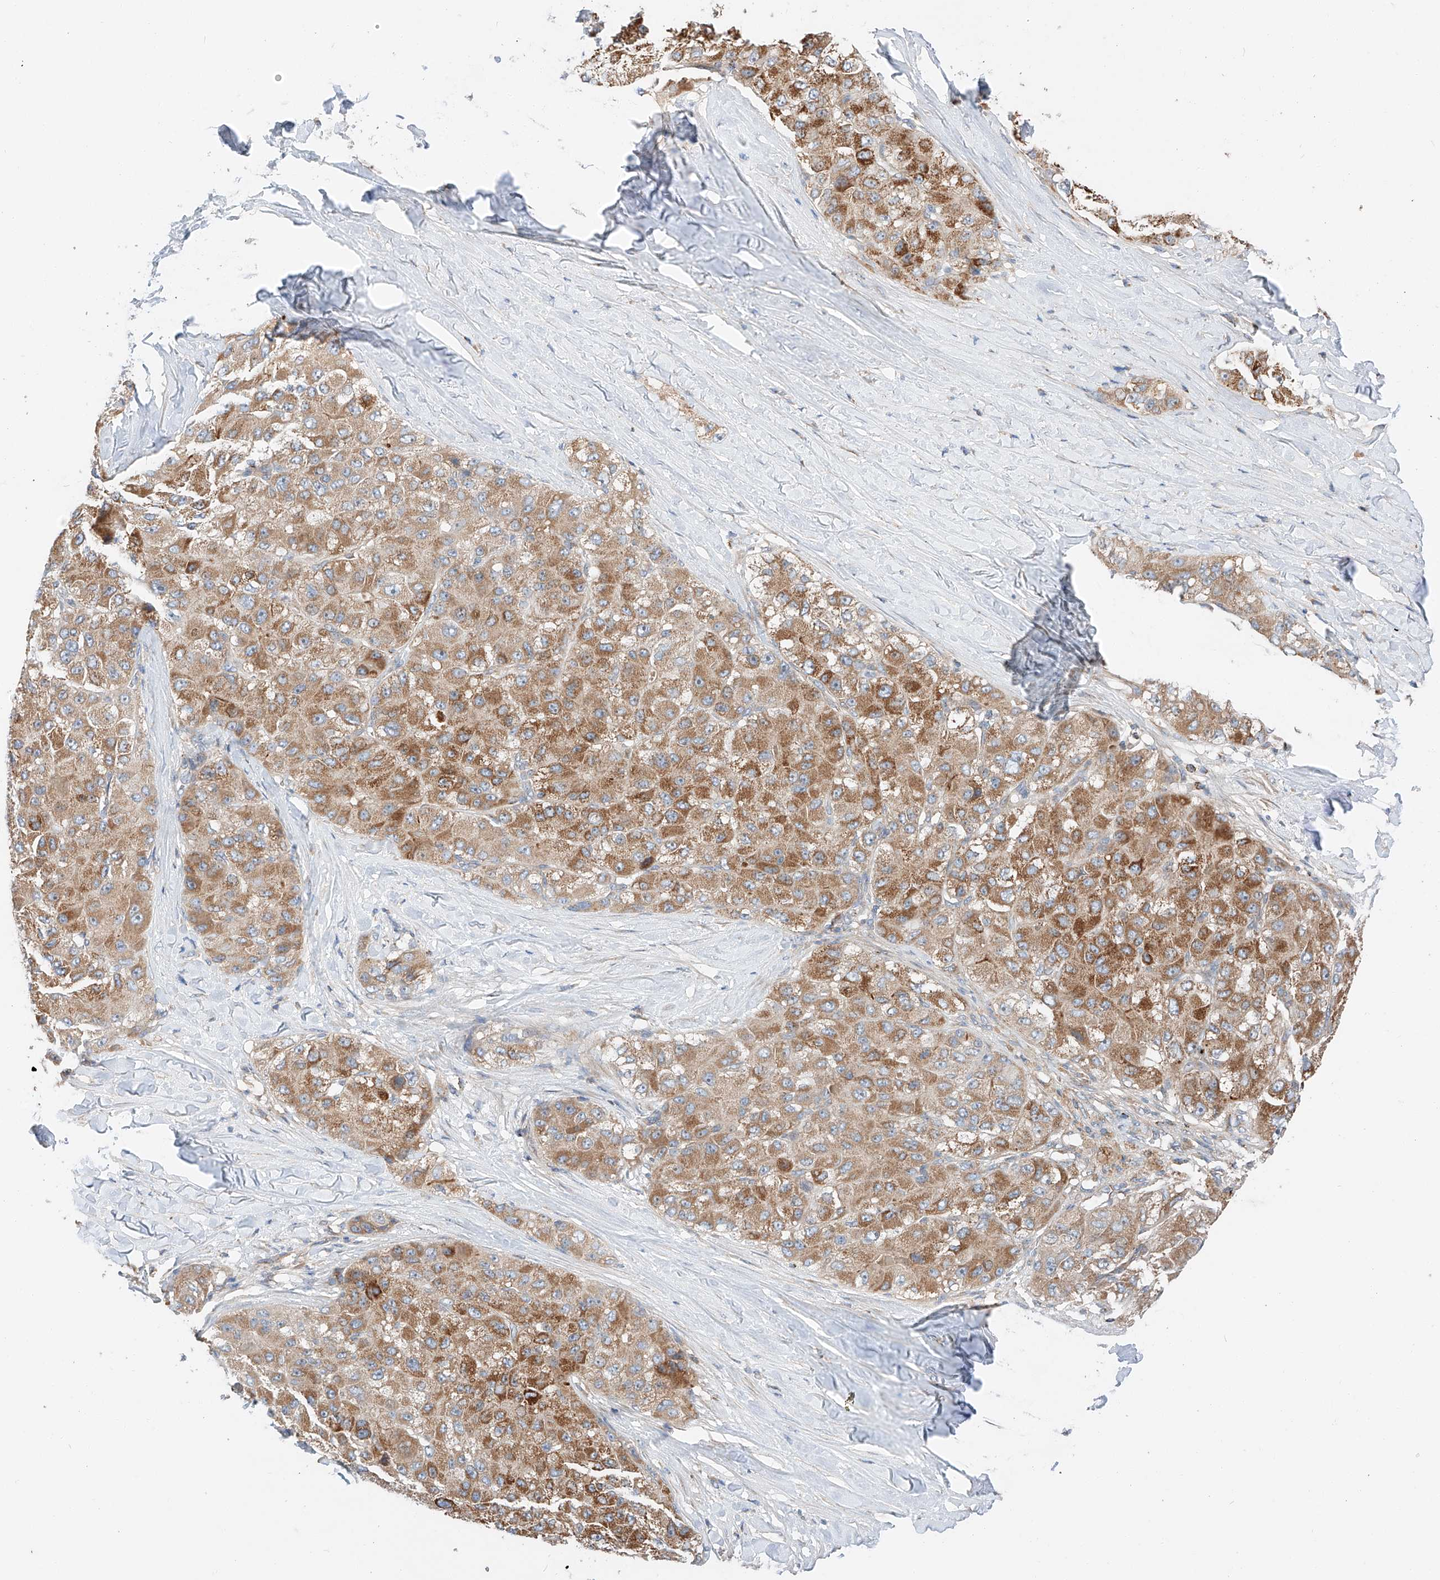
{"staining": {"intensity": "moderate", "quantity": ">75%", "location": "cytoplasmic/membranous"}, "tissue": "liver cancer", "cell_type": "Tumor cells", "image_type": "cancer", "snomed": [{"axis": "morphology", "description": "Carcinoma, Hepatocellular, NOS"}, {"axis": "topography", "description": "Liver"}], "caption": "This is a micrograph of IHC staining of liver cancer (hepatocellular carcinoma), which shows moderate positivity in the cytoplasmic/membranous of tumor cells.", "gene": "RUSC1", "patient": {"sex": "male", "age": 80}}